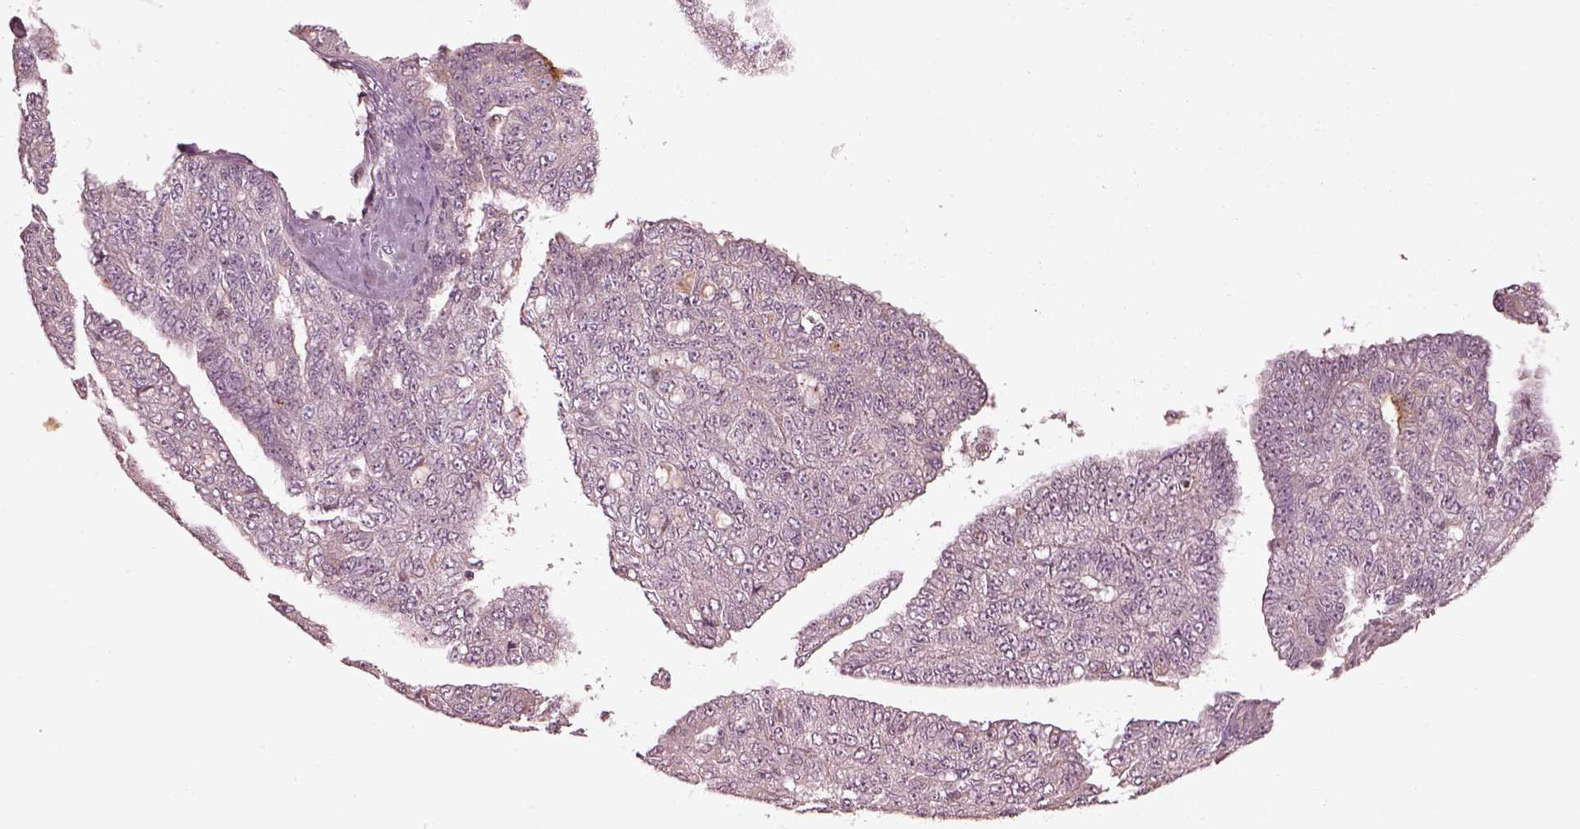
{"staining": {"intensity": "moderate", "quantity": "<25%", "location": "cytoplasmic/membranous"}, "tissue": "ovarian cancer", "cell_type": "Tumor cells", "image_type": "cancer", "snomed": [{"axis": "morphology", "description": "Cystadenocarcinoma, serous, NOS"}, {"axis": "topography", "description": "Ovary"}], "caption": "Immunohistochemistry histopathology image of human ovarian serous cystadenocarcinoma stained for a protein (brown), which displays low levels of moderate cytoplasmic/membranous staining in approximately <25% of tumor cells.", "gene": "EFEMP1", "patient": {"sex": "female", "age": 71}}